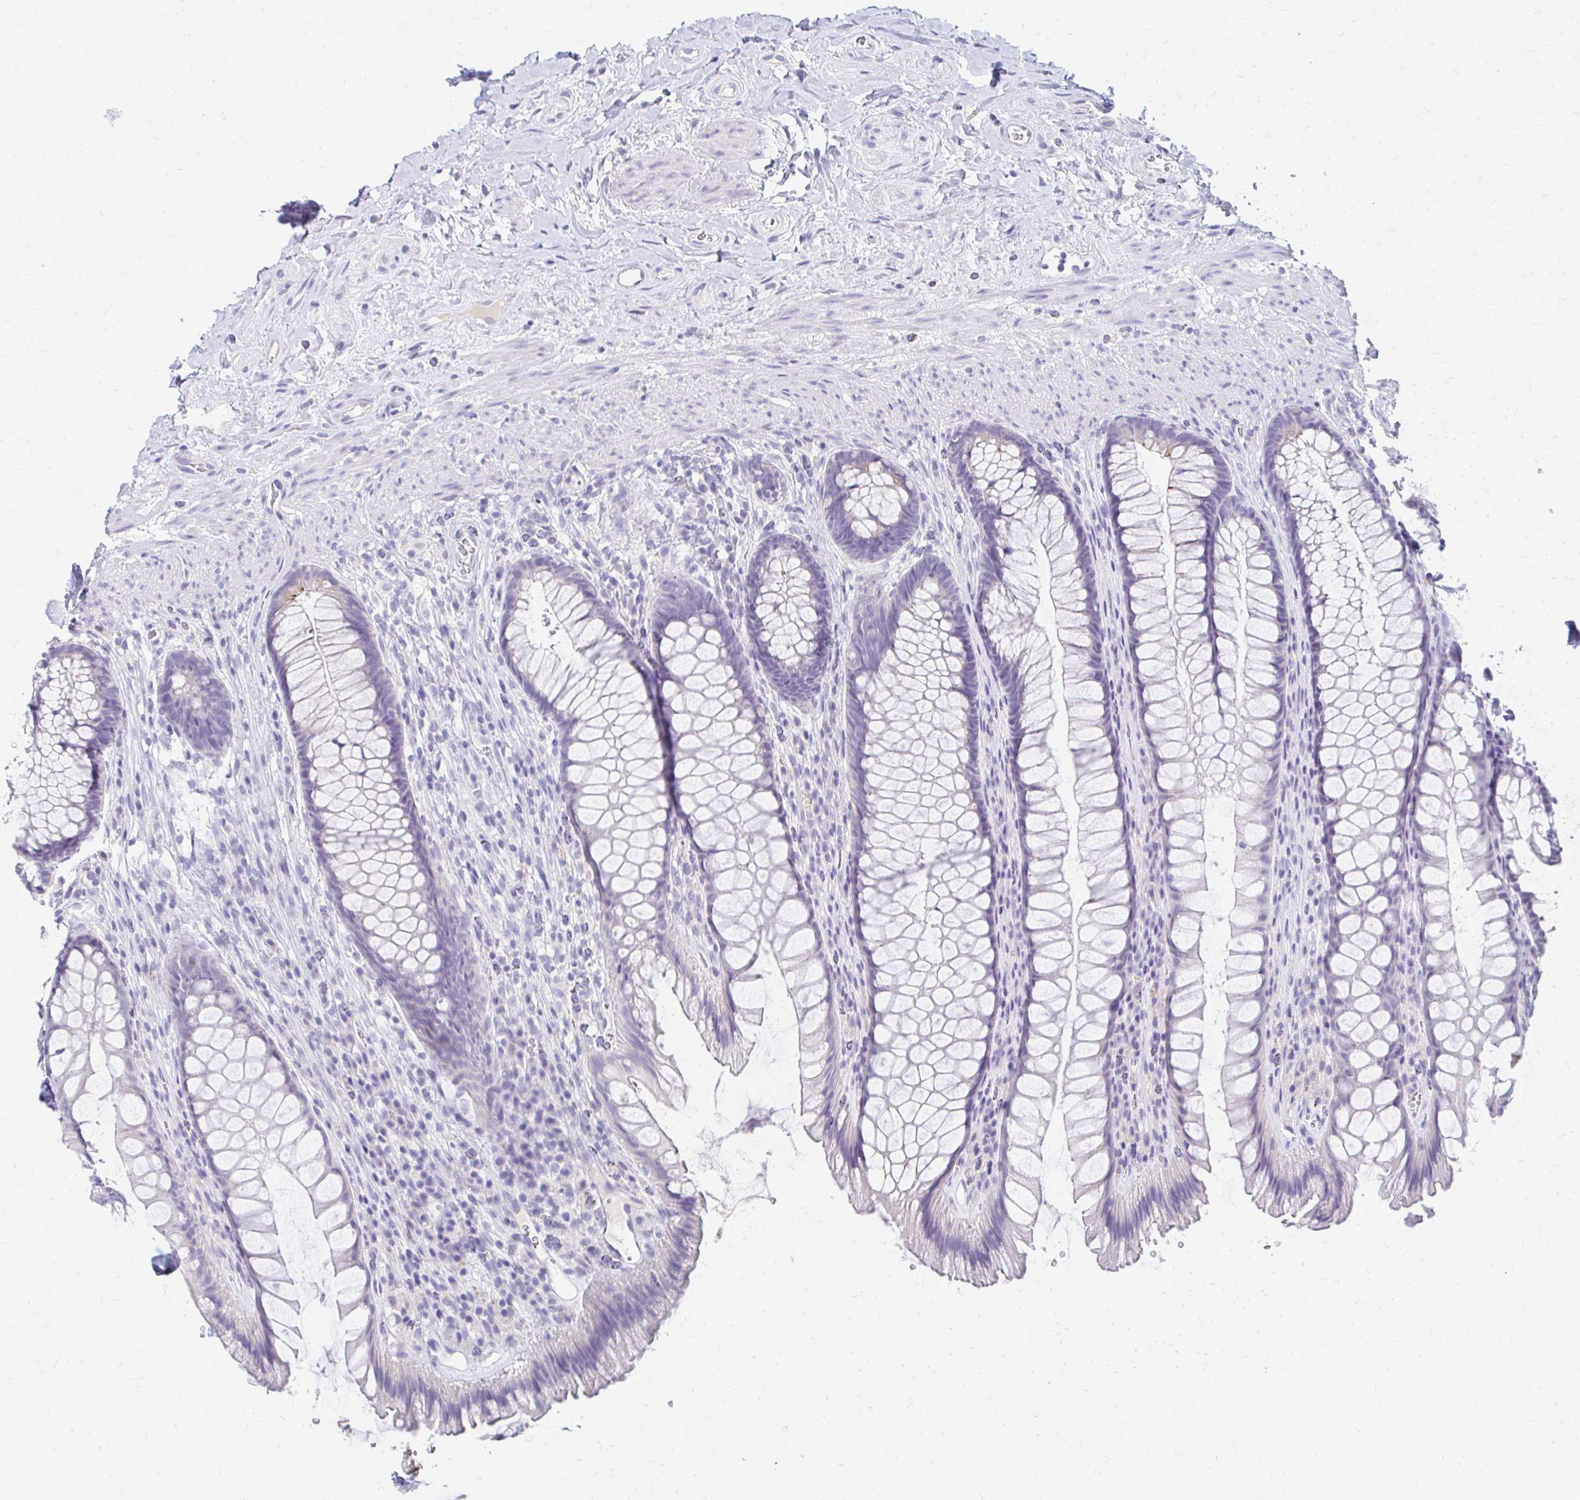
{"staining": {"intensity": "negative", "quantity": "none", "location": "none"}, "tissue": "rectum", "cell_type": "Glandular cells", "image_type": "normal", "snomed": [{"axis": "morphology", "description": "Normal tissue, NOS"}, {"axis": "topography", "description": "Rectum"}], "caption": "Glandular cells show no significant protein positivity in benign rectum. The staining is performed using DAB brown chromogen with nuclei counter-stained in using hematoxylin.", "gene": "AZGP1", "patient": {"sex": "male", "age": 53}}